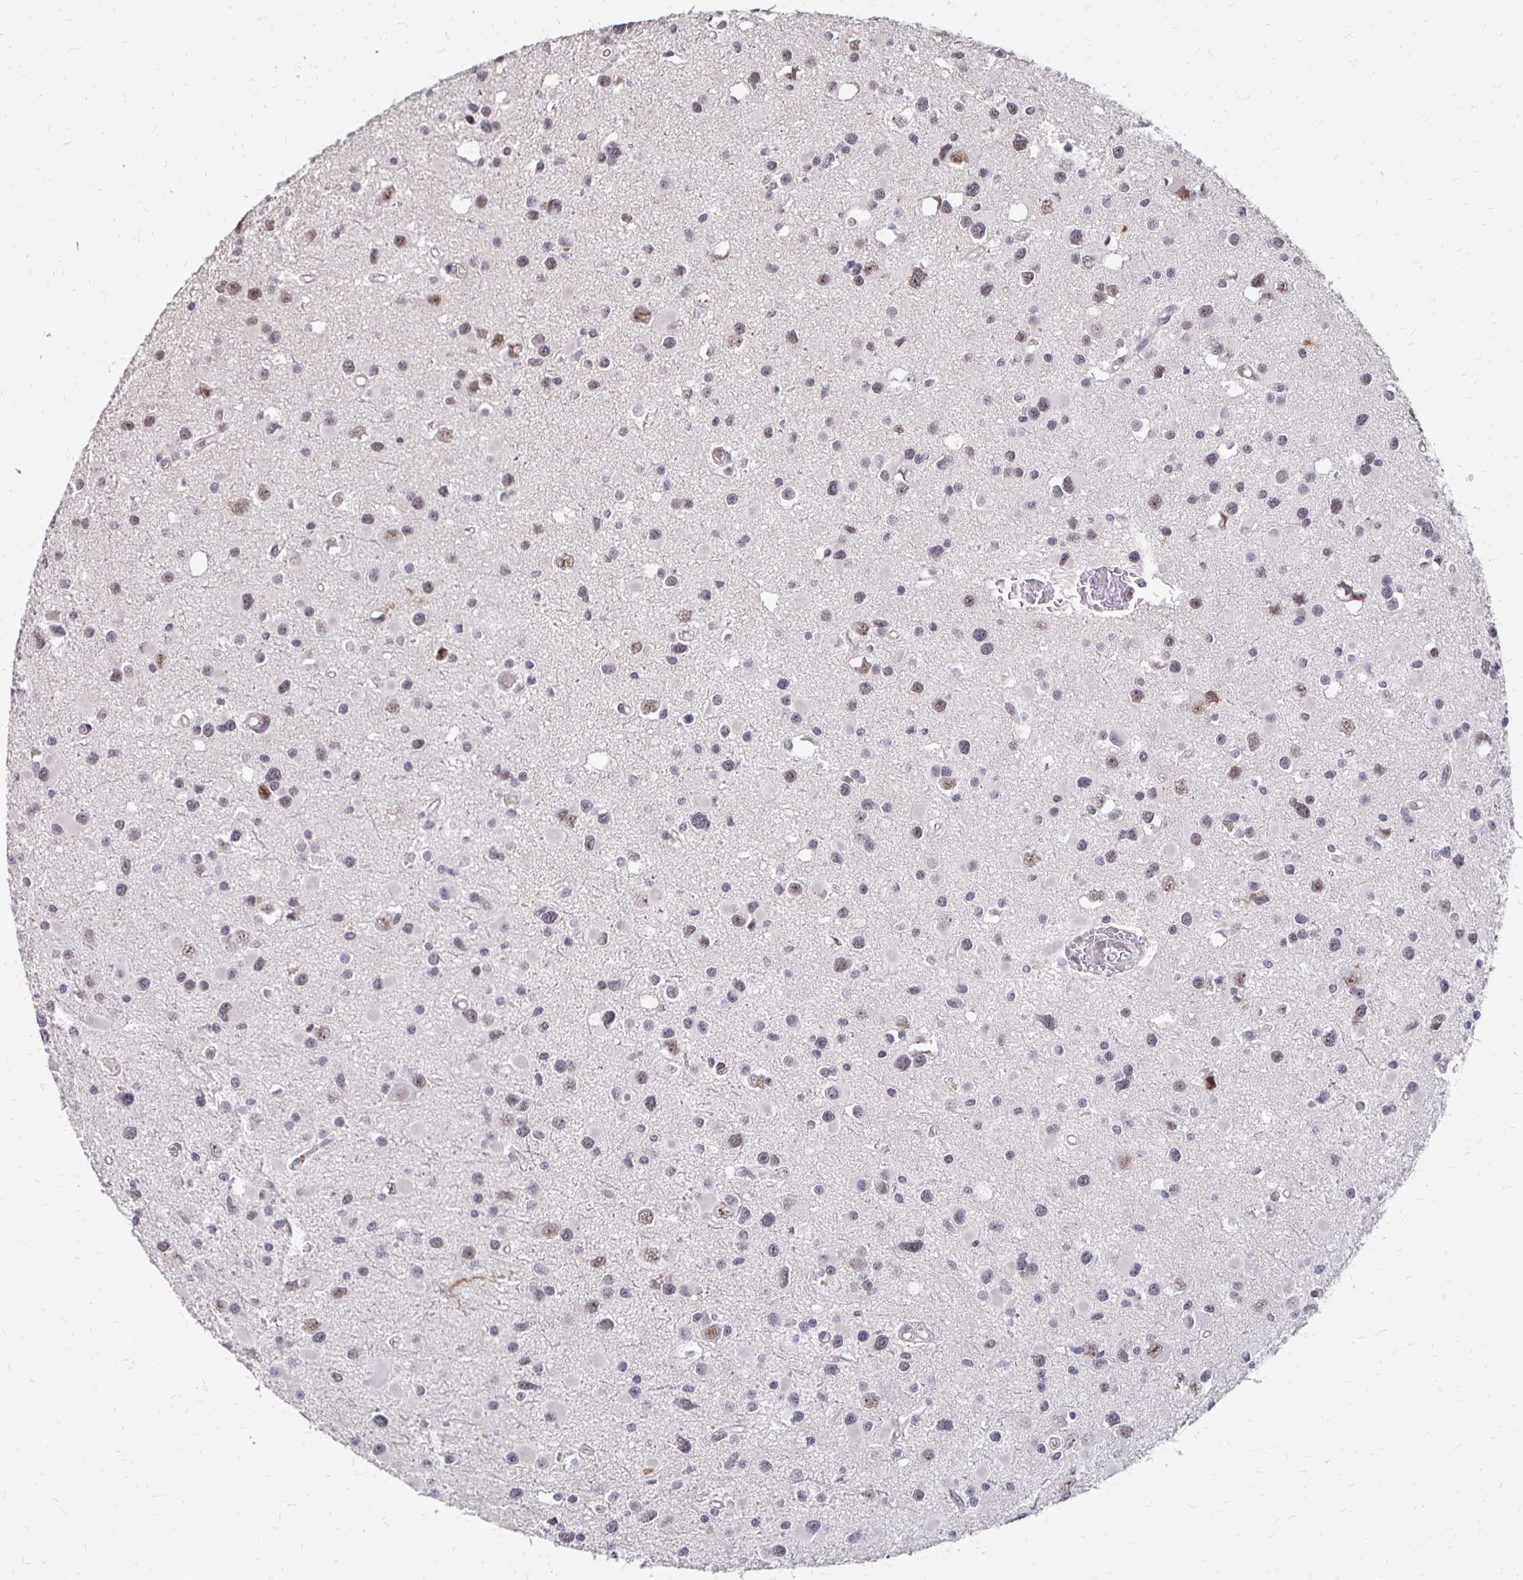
{"staining": {"intensity": "weak", "quantity": "25%-75%", "location": "nuclear"}, "tissue": "glioma", "cell_type": "Tumor cells", "image_type": "cancer", "snomed": [{"axis": "morphology", "description": "Glioma, malignant, High grade"}, {"axis": "topography", "description": "Brain"}], "caption": "This histopathology image demonstrates glioma stained with IHC to label a protein in brown. The nuclear of tumor cells show weak positivity for the protein. Nuclei are counter-stained blue.", "gene": "CLASRP", "patient": {"sex": "male", "age": 54}}